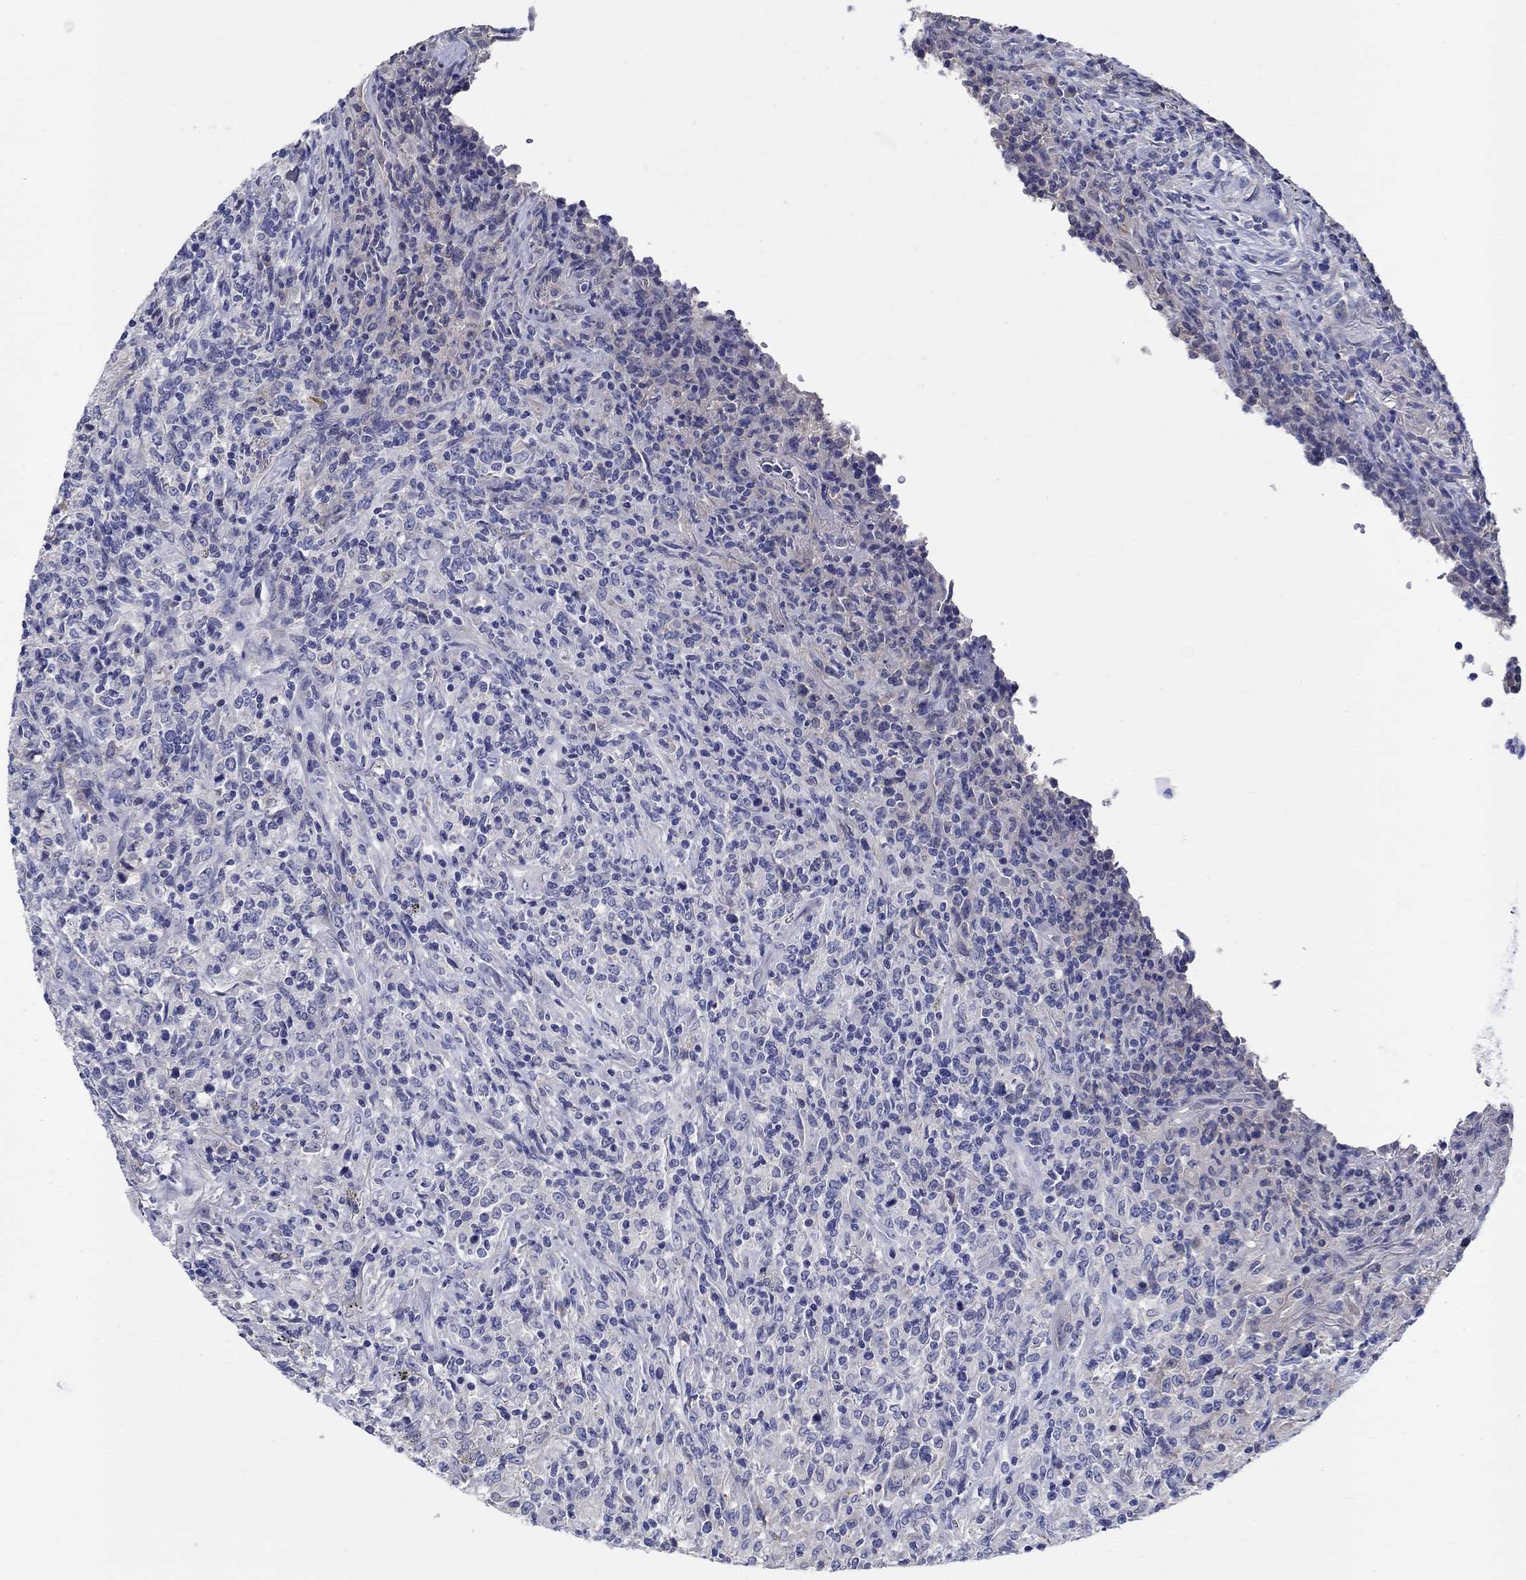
{"staining": {"intensity": "negative", "quantity": "none", "location": "none"}, "tissue": "lymphoma", "cell_type": "Tumor cells", "image_type": "cancer", "snomed": [{"axis": "morphology", "description": "Malignant lymphoma, non-Hodgkin's type, High grade"}, {"axis": "topography", "description": "Lung"}], "caption": "Immunohistochemistry of human high-grade malignant lymphoma, non-Hodgkin's type demonstrates no staining in tumor cells. (Brightfield microscopy of DAB IHC at high magnification).", "gene": "CRYGD", "patient": {"sex": "male", "age": 79}}